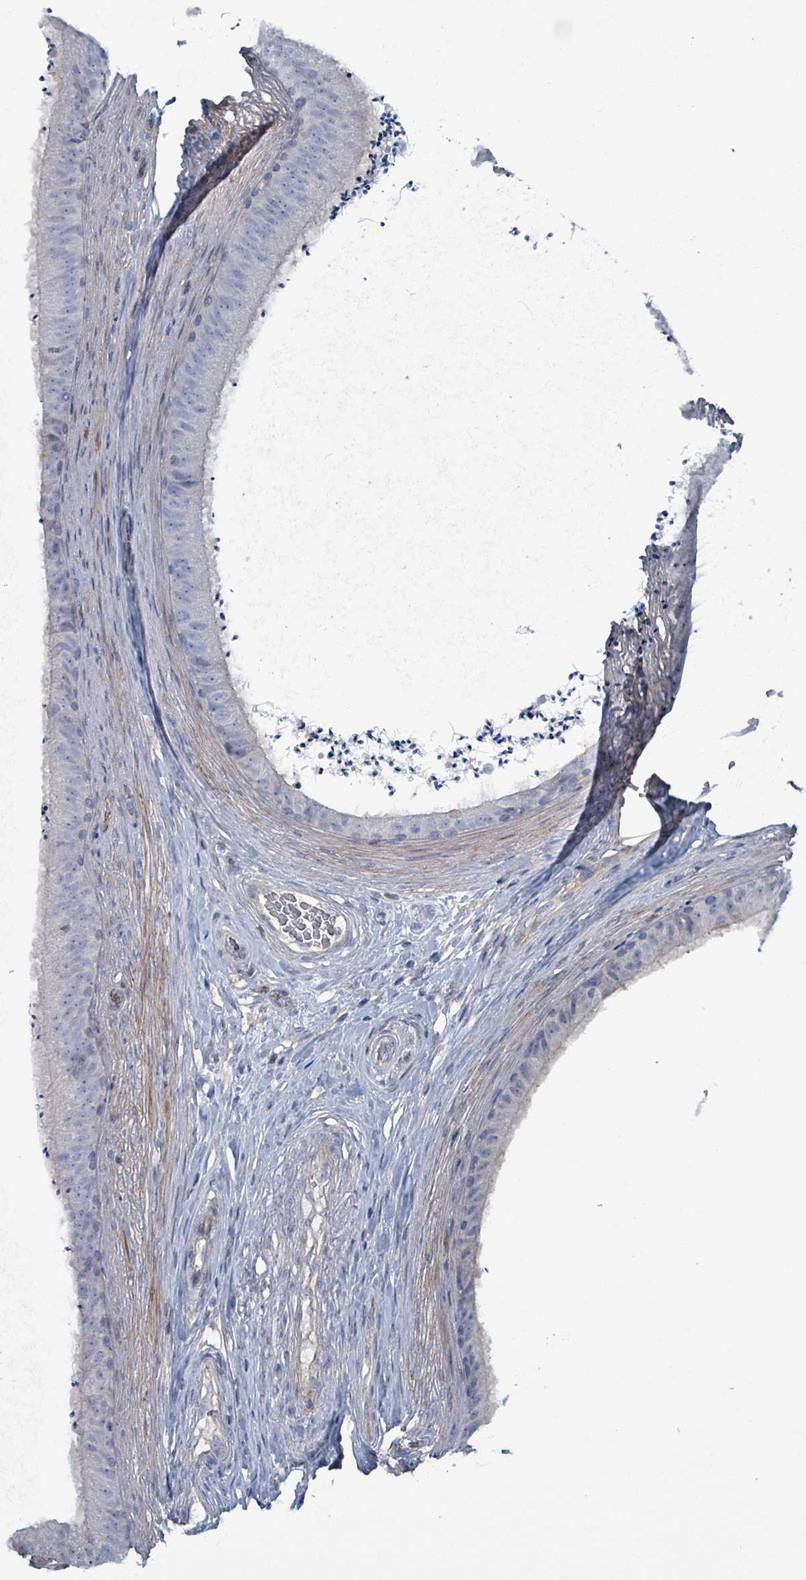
{"staining": {"intensity": "moderate", "quantity": "<25%", "location": "cytoplasmic/membranous"}, "tissue": "epididymis", "cell_type": "Glandular cells", "image_type": "normal", "snomed": [{"axis": "morphology", "description": "Normal tissue, NOS"}, {"axis": "topography", "description": "Testis"}, {"axis": "topography", "description": "Epididymis"}], "caption": "Epididymis stained with DAB immunohistochemistry (IHC) displays low levels of moderate cytoplasmic/membranous staining in about <25% of glandular cells.", "gene": "TAAR5", "patient": {"sex": "male", "age": 41}}